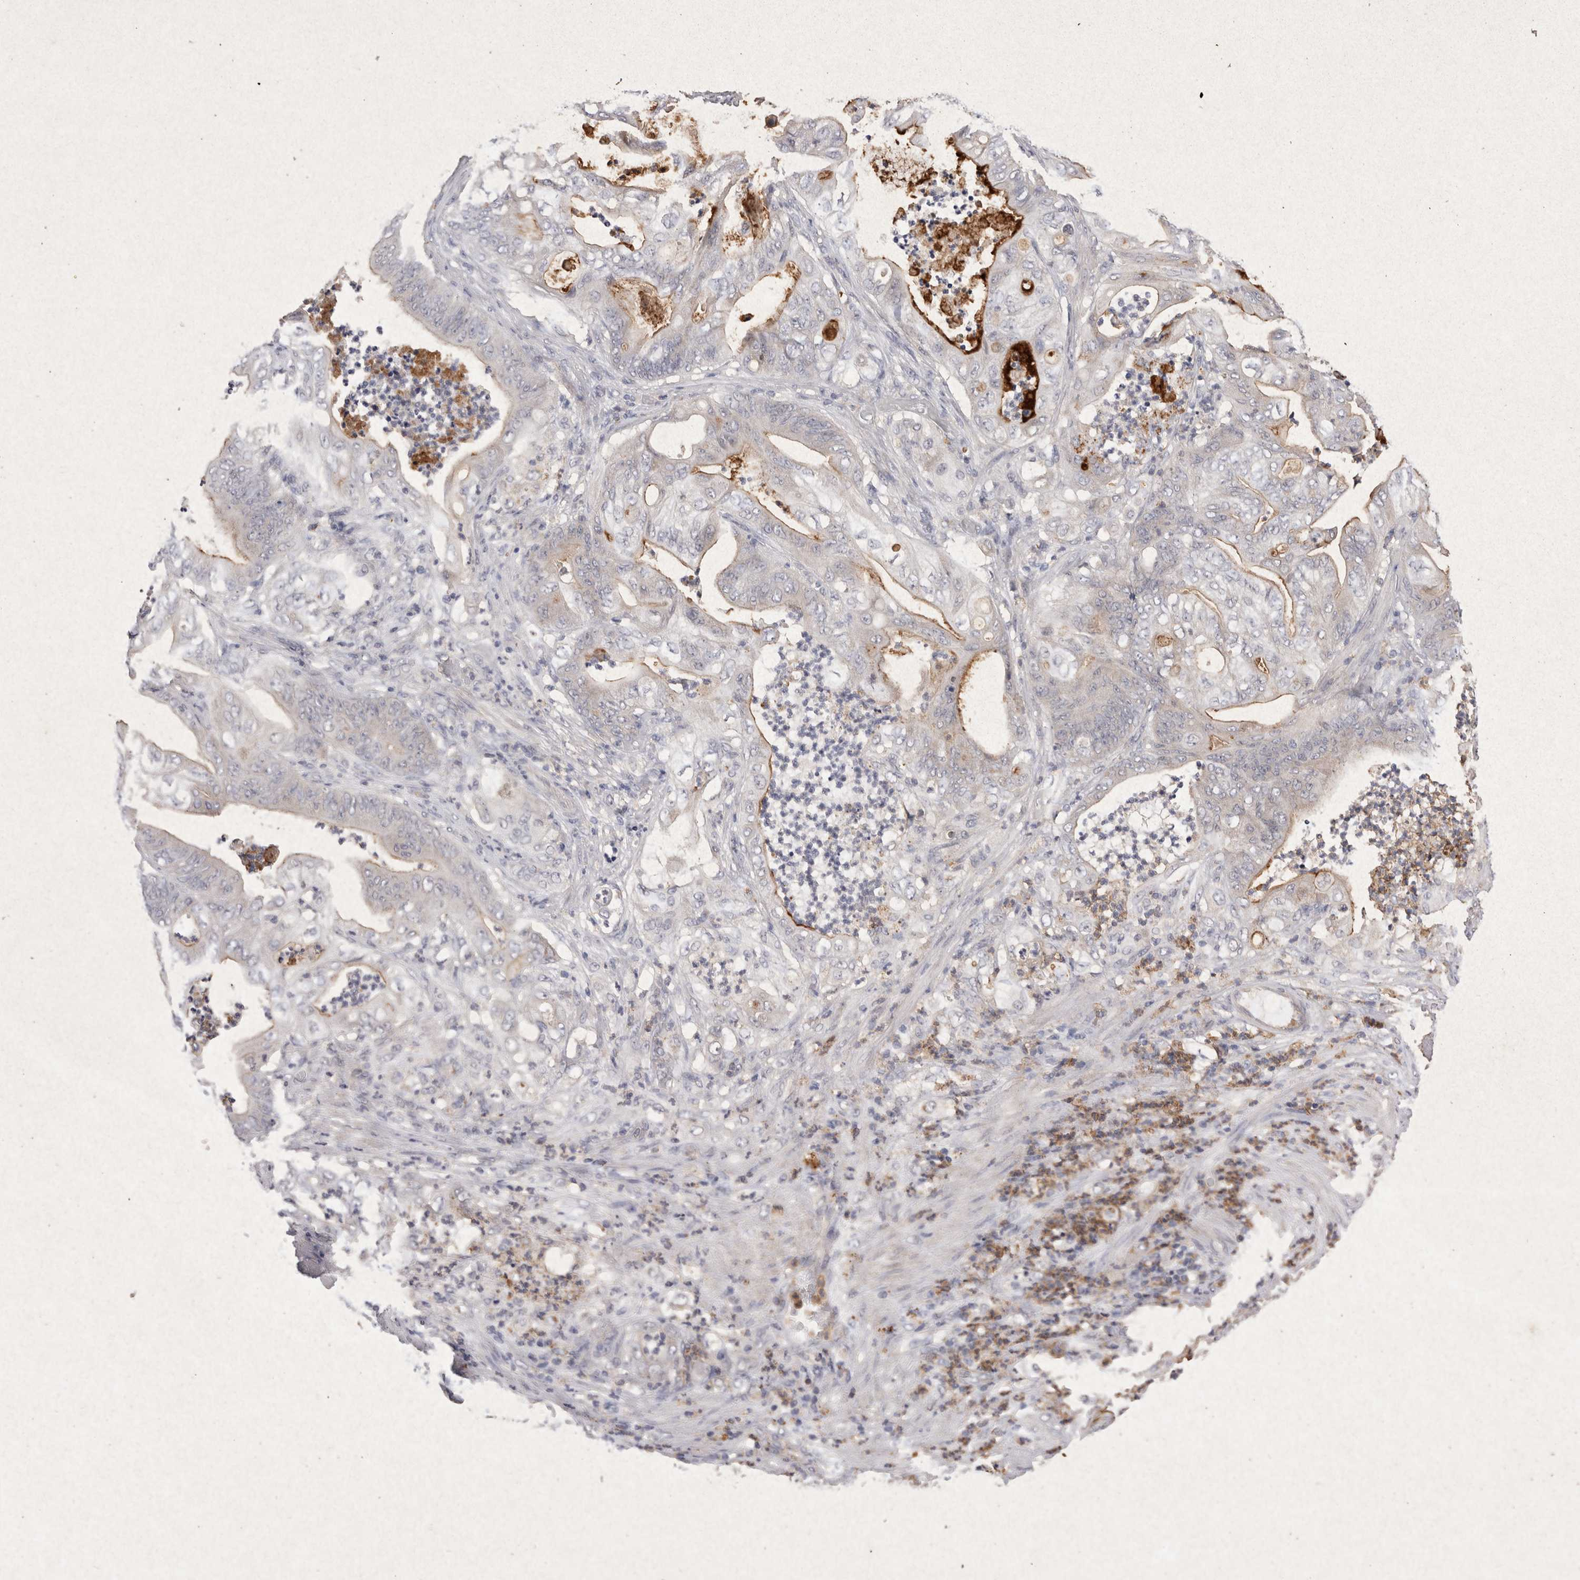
{"staining": {"intensity": "moderate", "quantity": "25%-75%", "location": "cytoplasmic/membranous"}, "tissue": "stomach cancer", "cell_type": "Tumor cells", "image_type": "cancer", "snomed": [{"axis": "morphology", "description": "Adenocarcinoma, NOS"}, {"axis": "topography", "description": "Stomach"}], "caption": "Stomach cancer stained for a protein (brown) exhibits moderate cytoplasmic/membranous positive staining in approximately 25%-75% of tumor cells.", "gene": "RASSF3", "patient": {"sex": "female", "age": 73}}